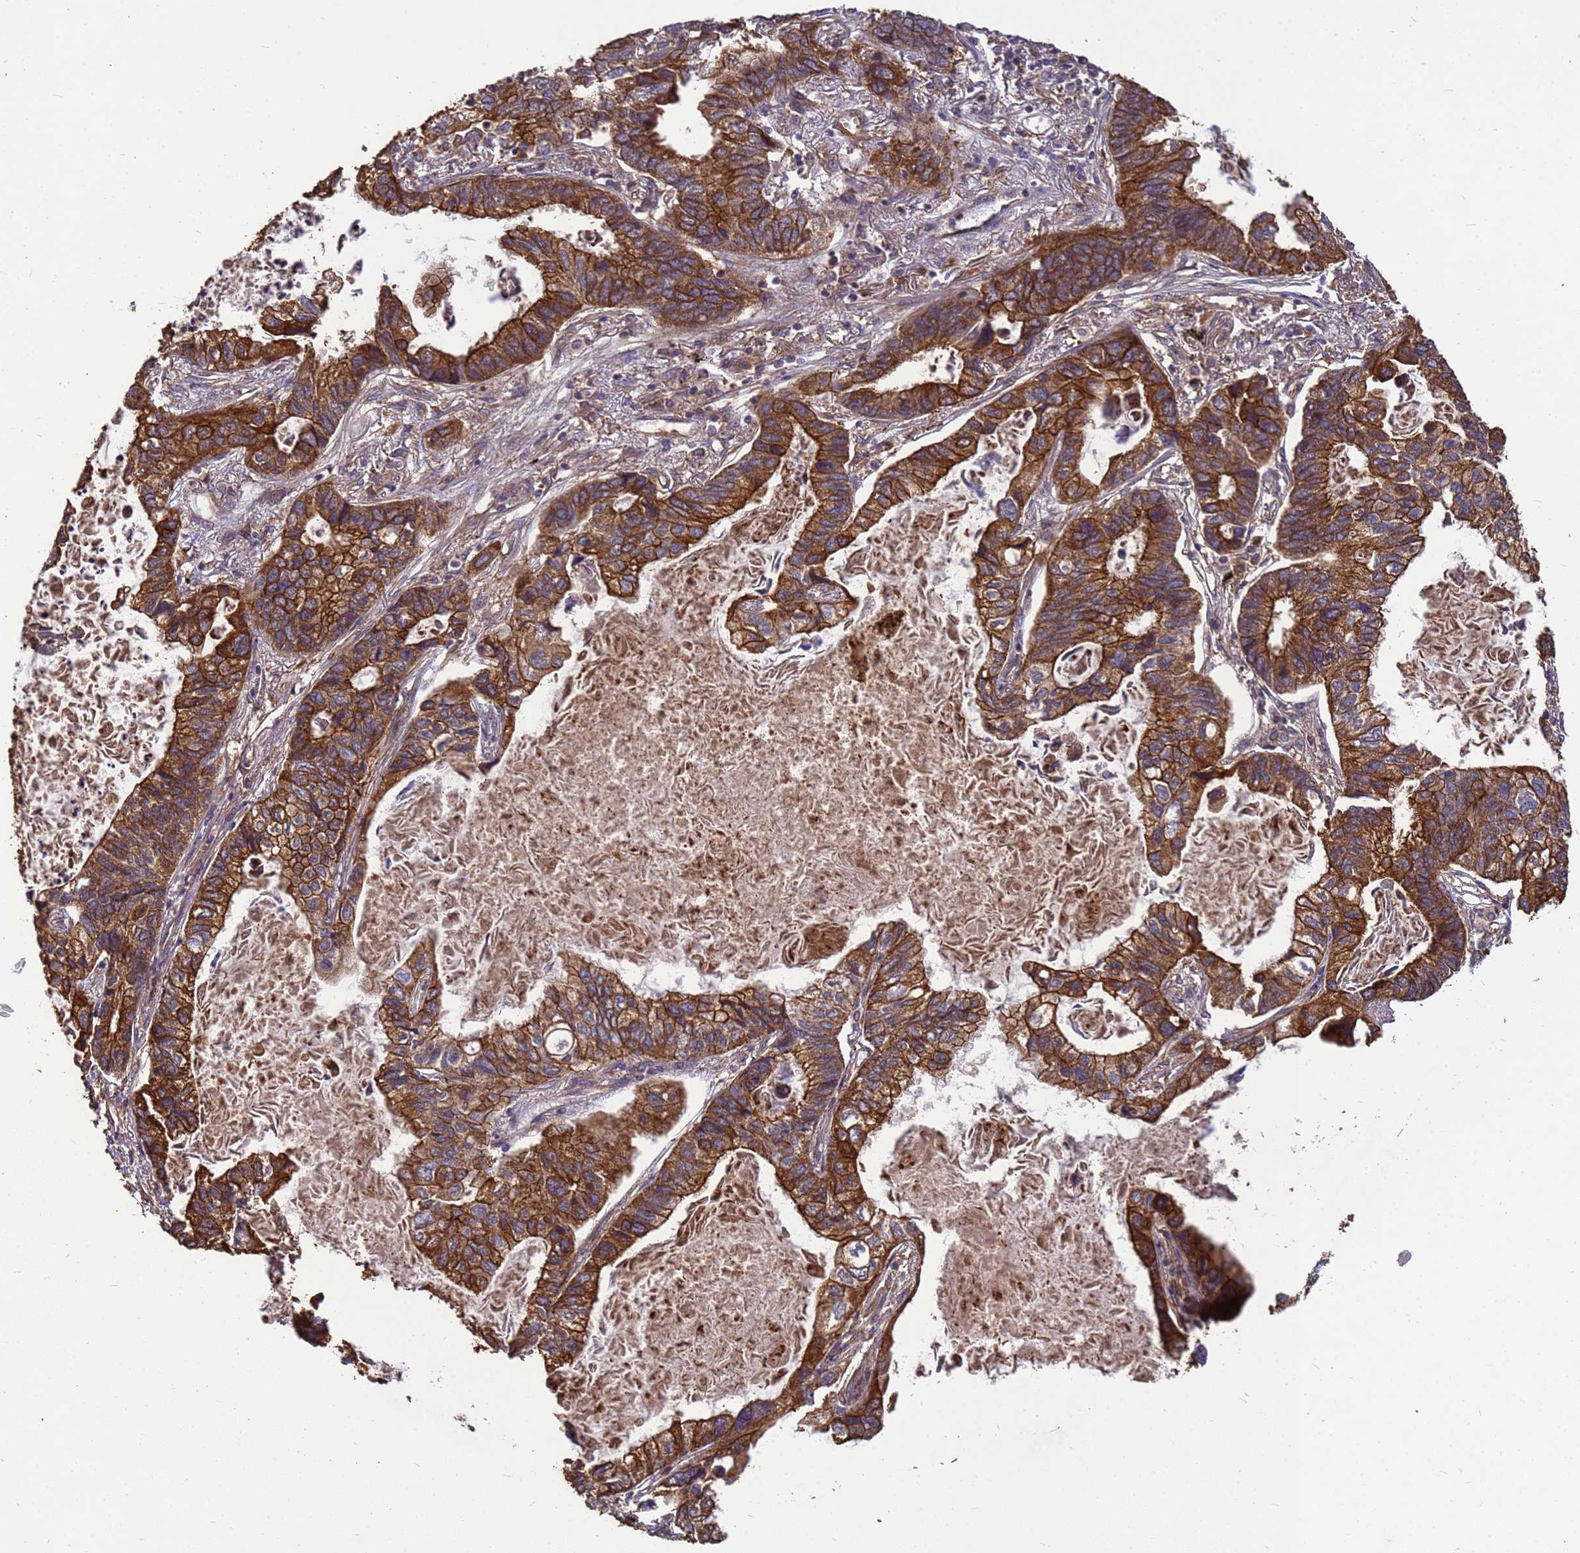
{"staining": {"intensity": "strong", "quantity": ">75%", "location": "cytoplasmic/membranous"}, "tissue": "lung cancer", "cell_type": "Tumor cells", "image_type": "cancer", "snomed": [{"axis": "morphology", "description": "Adenocarcinoma, NOS"}, {"axis": "topography", "description": "Lung"}], "caption": "Immunohistochemical staining of human lung adenocarcinoma shows high levels of strong cytoplasmic/membranous staining in approximately >75% of tumor cells.", "gene": "ZNF618", "patient": {"sex": "male", "age": 67}}